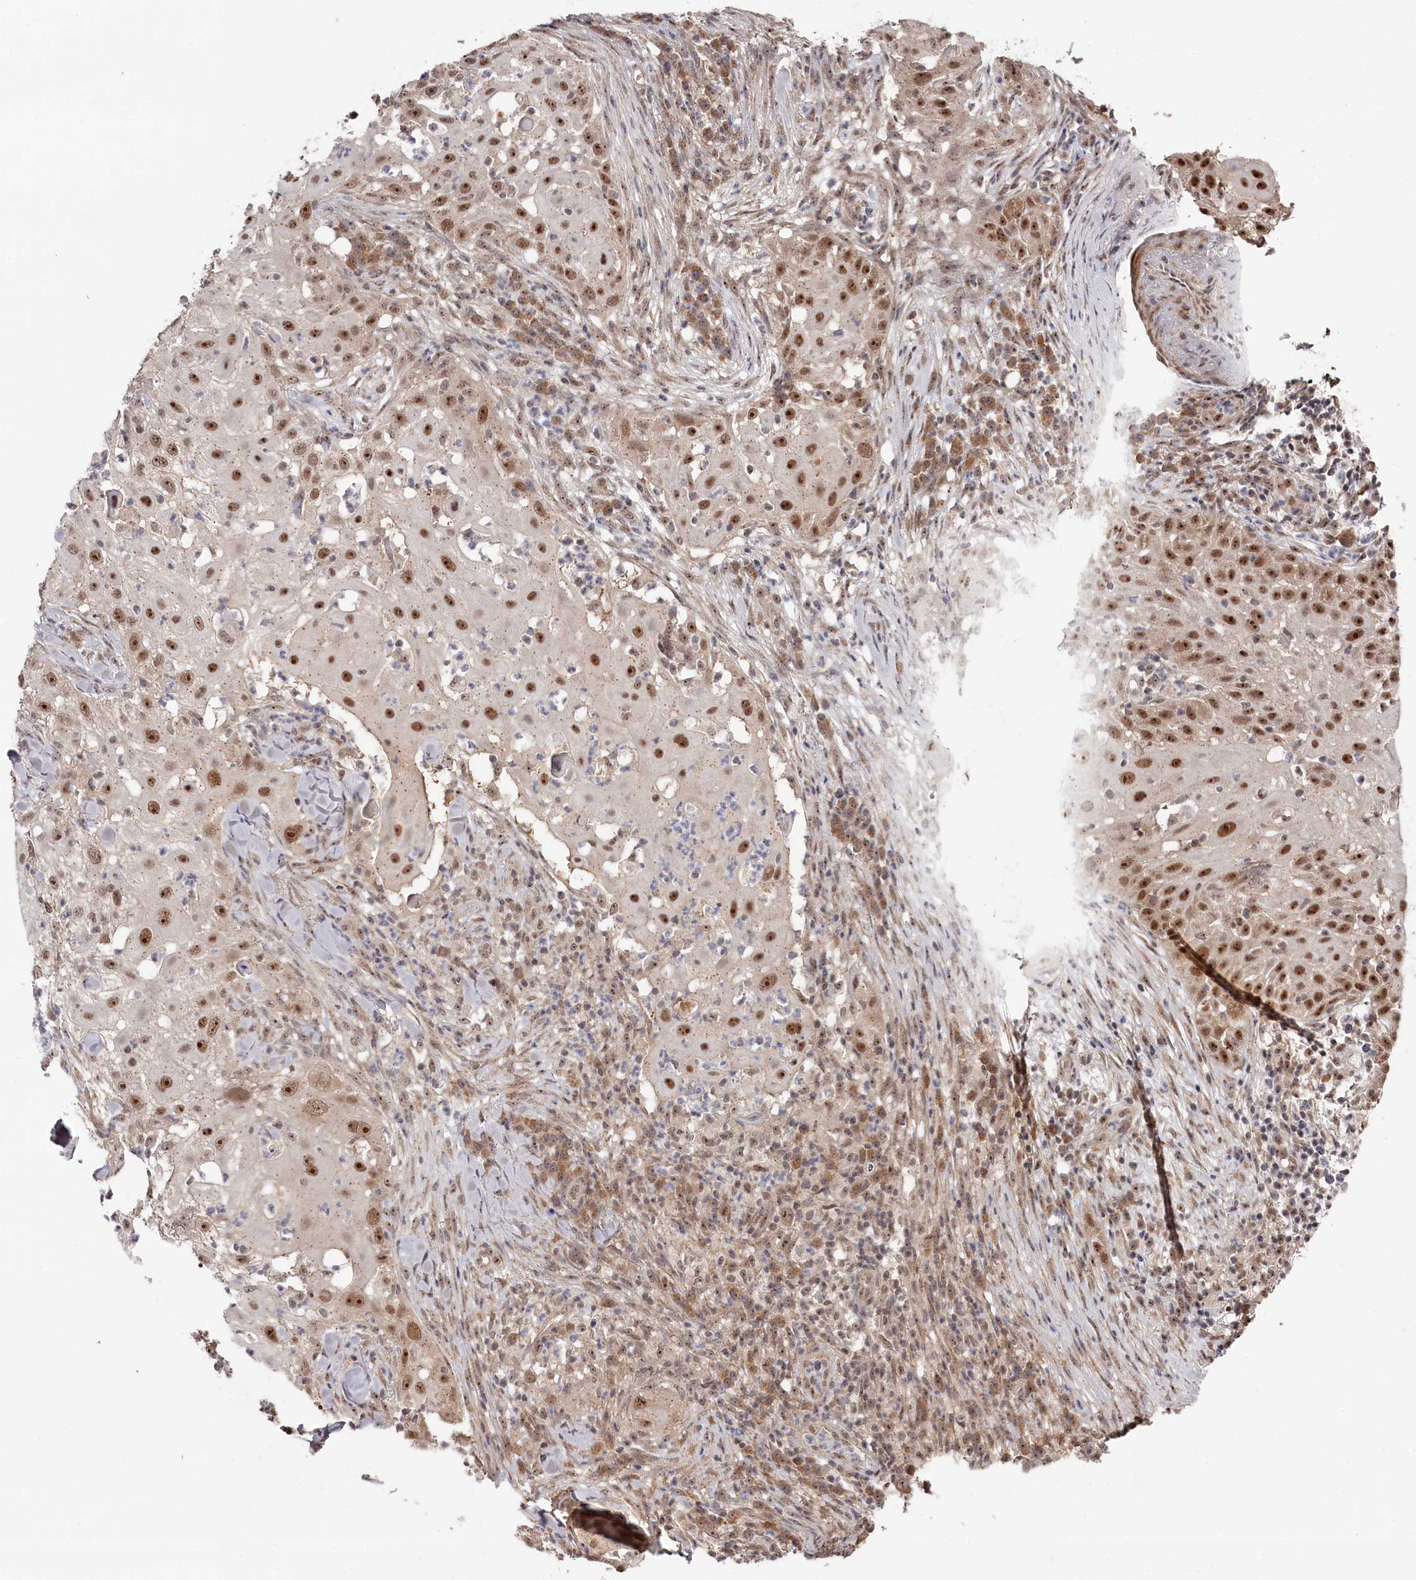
{"staining": {"intensity": "moderate", "quantity": ">75%", "location": "nuclear"}, "tissue": "skin cancer", "cell_type": "Tumor cells", "image_type": "cancer", "snomed": [{"axis": "morphology", "description": "Squamous cell carcinoma, NOS"}, {"axis": "topography", "description": "Skin"}], "caption": "A brown stain highlights moderate nuclear expression of a protein in skin squamous cell carcinoma tumor cells.", "gene": "EXOSC1", "patient": {"sex": "female", "age": 44}}